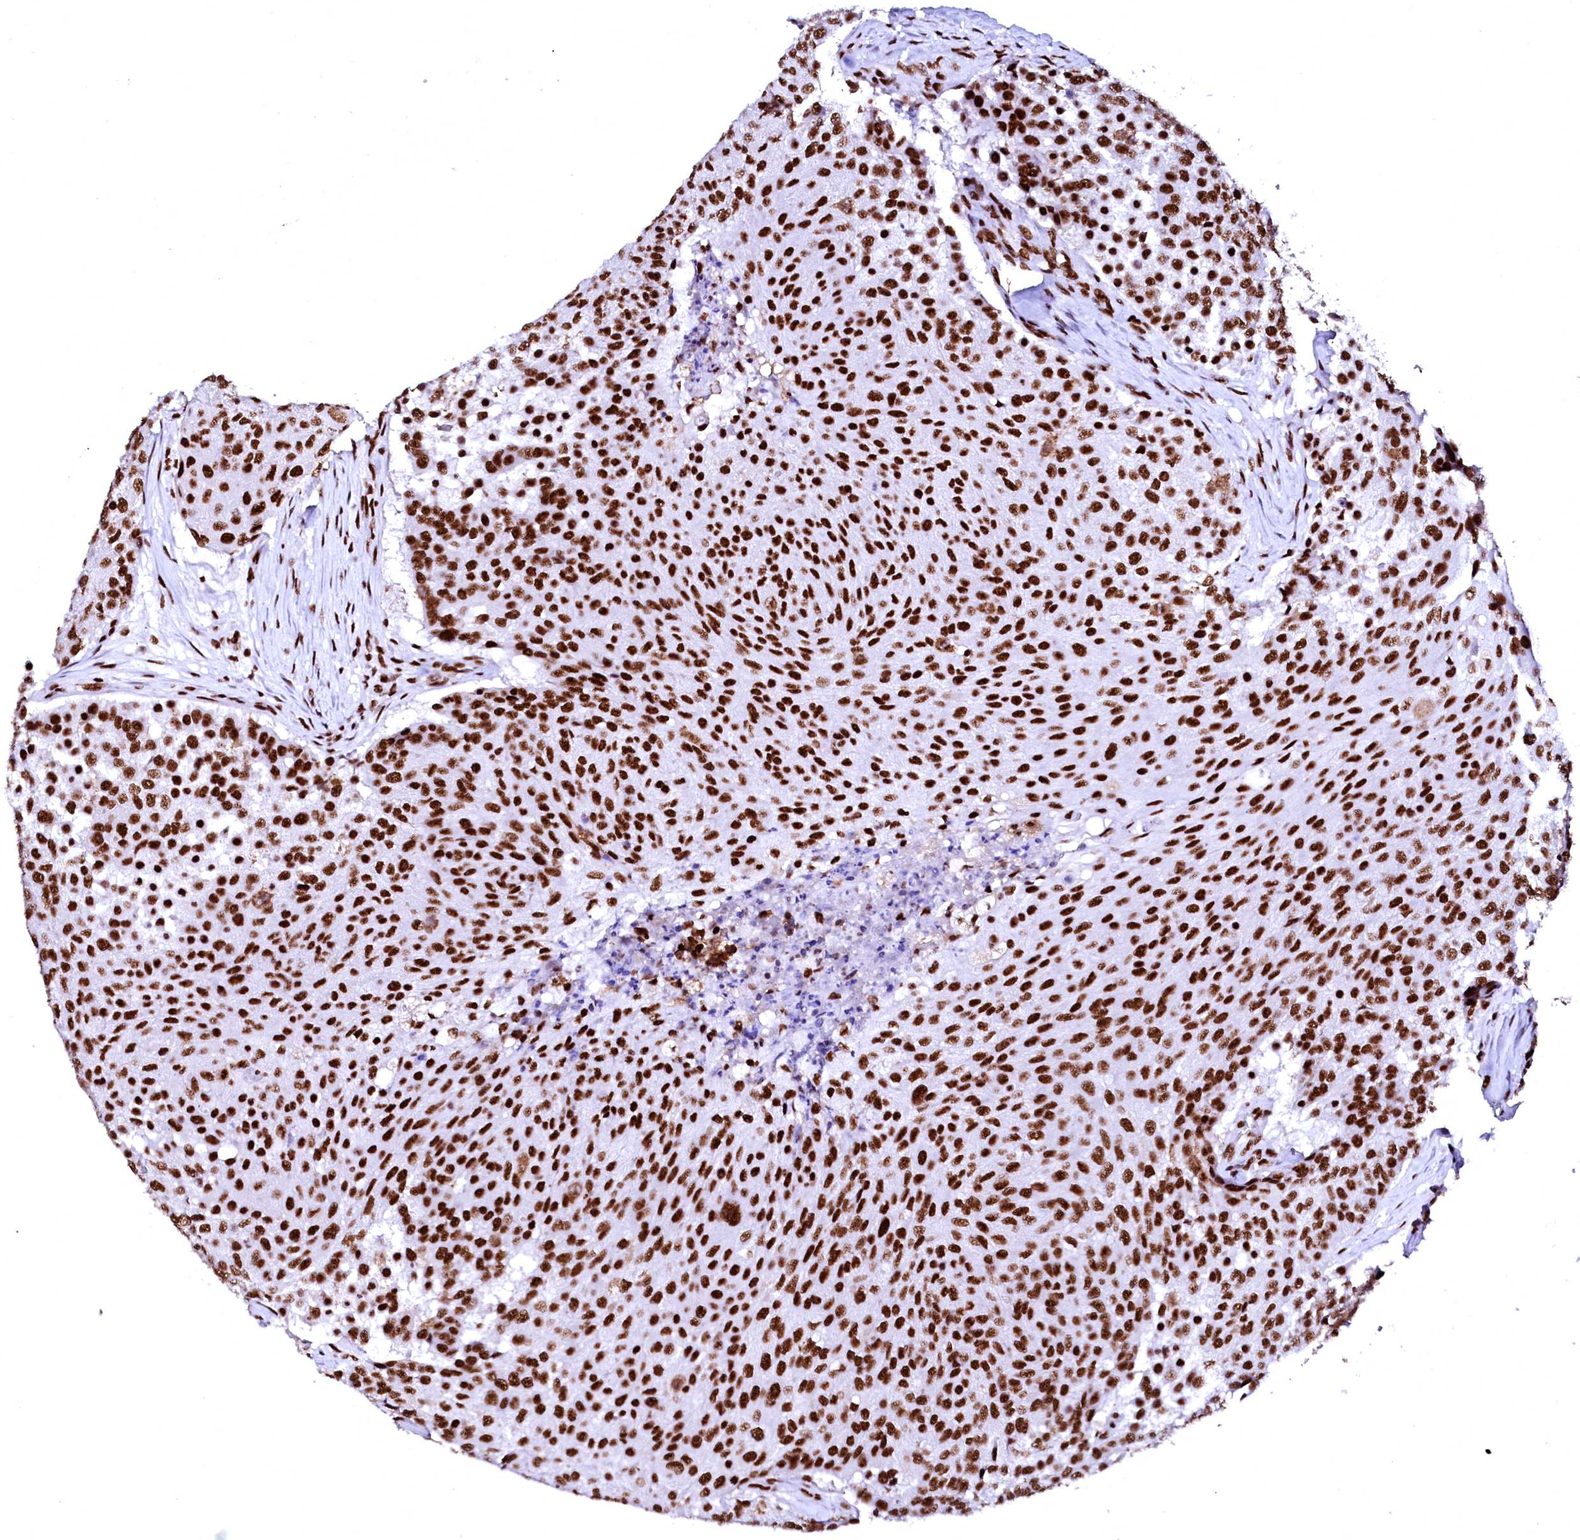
{"staining": {"intensity": "strong", "quantity": ">75%", "location": "nuclear"}, "tissue": "urothelial cancer", "cell_type": "Tumor cells", "image_type": "cancer", "snomed": [{"axis": "morphology", "description": "Urothelial carcinoma, High grade"}, {"axis": "topography", "description": "Urinary bladder"}], "caption": "A photomicrograph of urothelial cancer stained for a protein exhibits strong nuclear brown staining in tumor cells.", "gene": "CPSF6", "patient": {"sex": "female", "age": 63}}